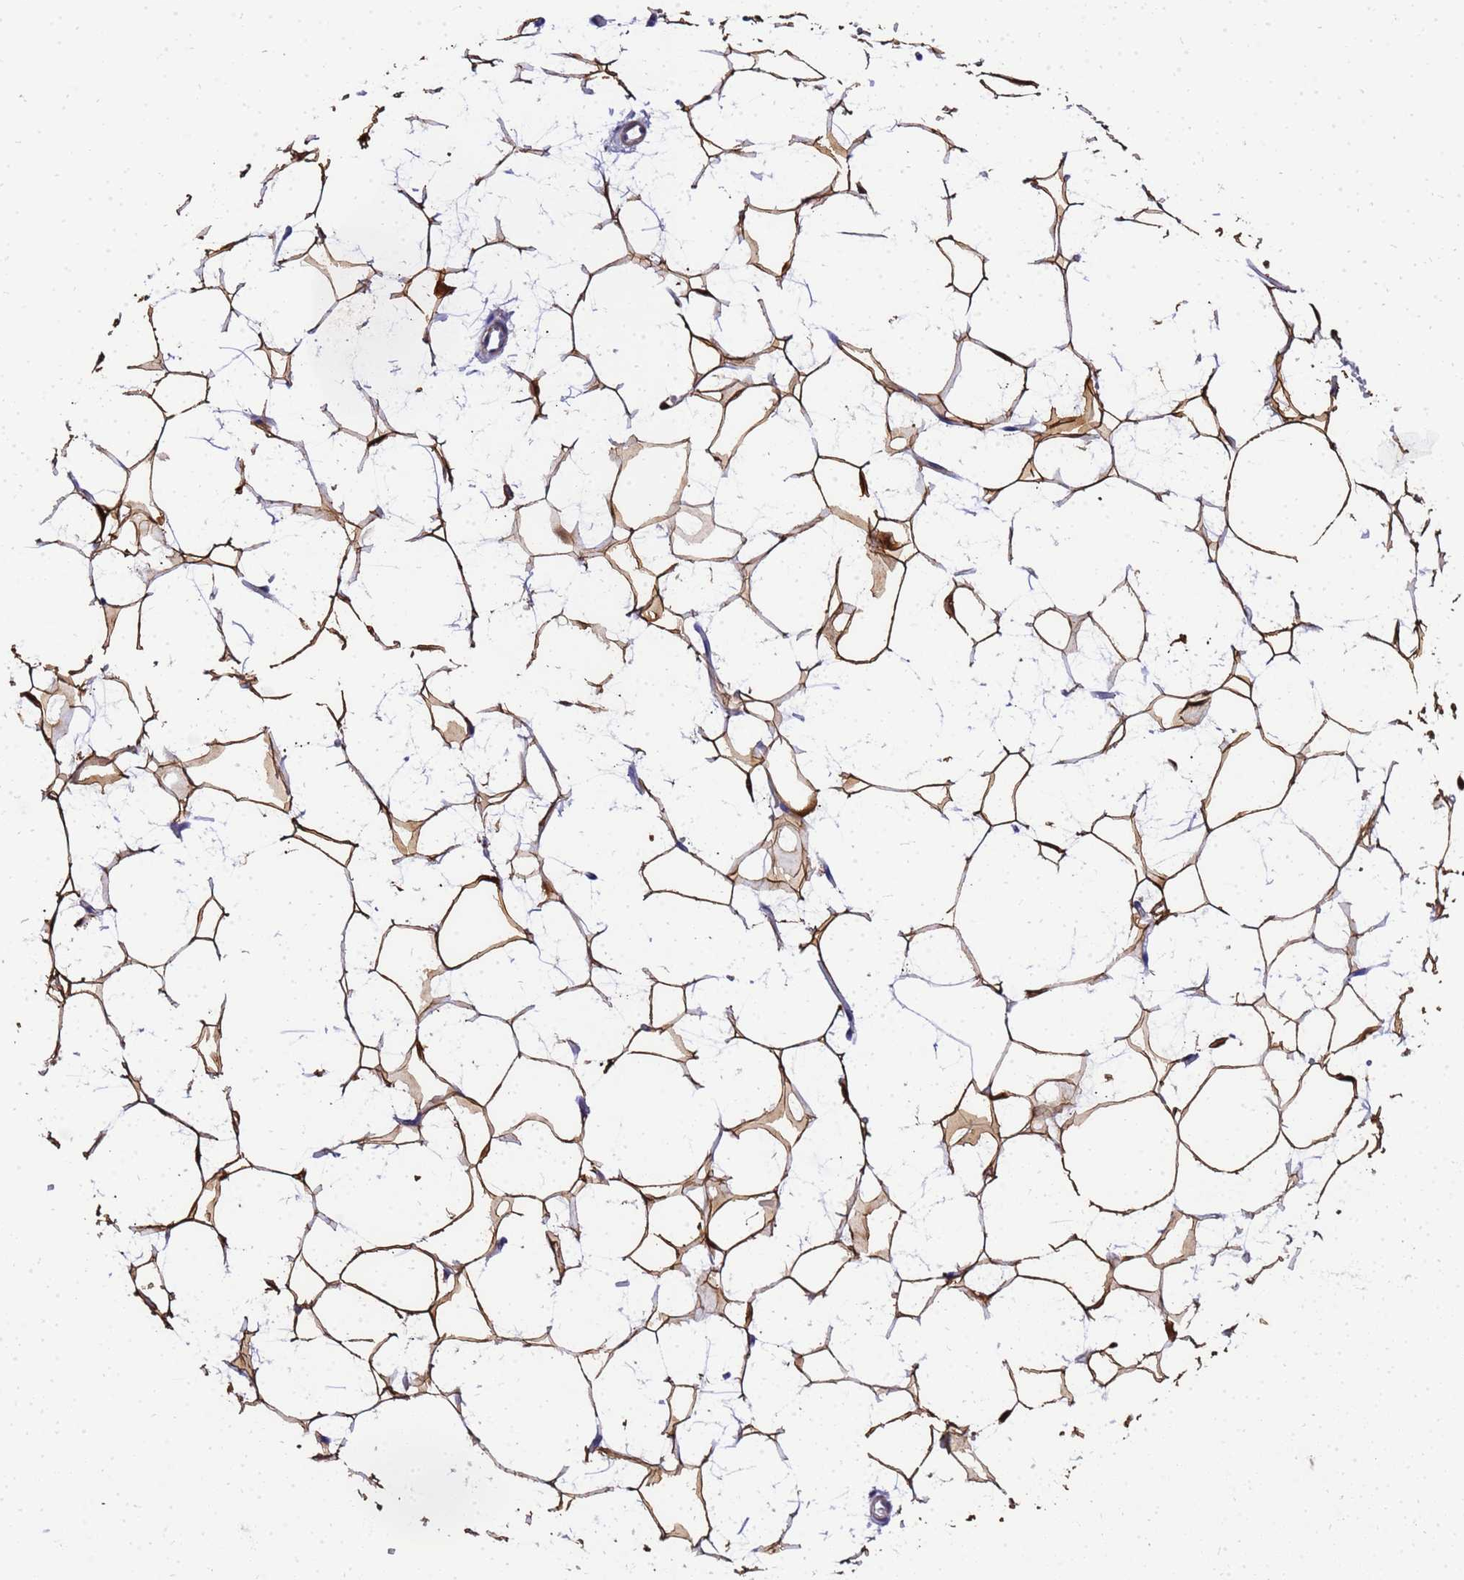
{"staining": {"intensity": "moderate", "quantity": ">75%", "location": "cytoplasmic/membranous"}, "tissue": "adipose tissue", "cell_type": "Adipocytes", "image_type": "normal", "snomed": [{"axis": "morphology", "description": "Normal tissue, NOS"}, {"axis": "topography", "description": "Breast"}], "caption": "Adipocytes show medium levels of moderate cytoplasmic/membranous staining in about >75% of cells in benign human adipose tissue.", "gene": "HSPB6", "patient": {"sex": "female", "age": 26}}